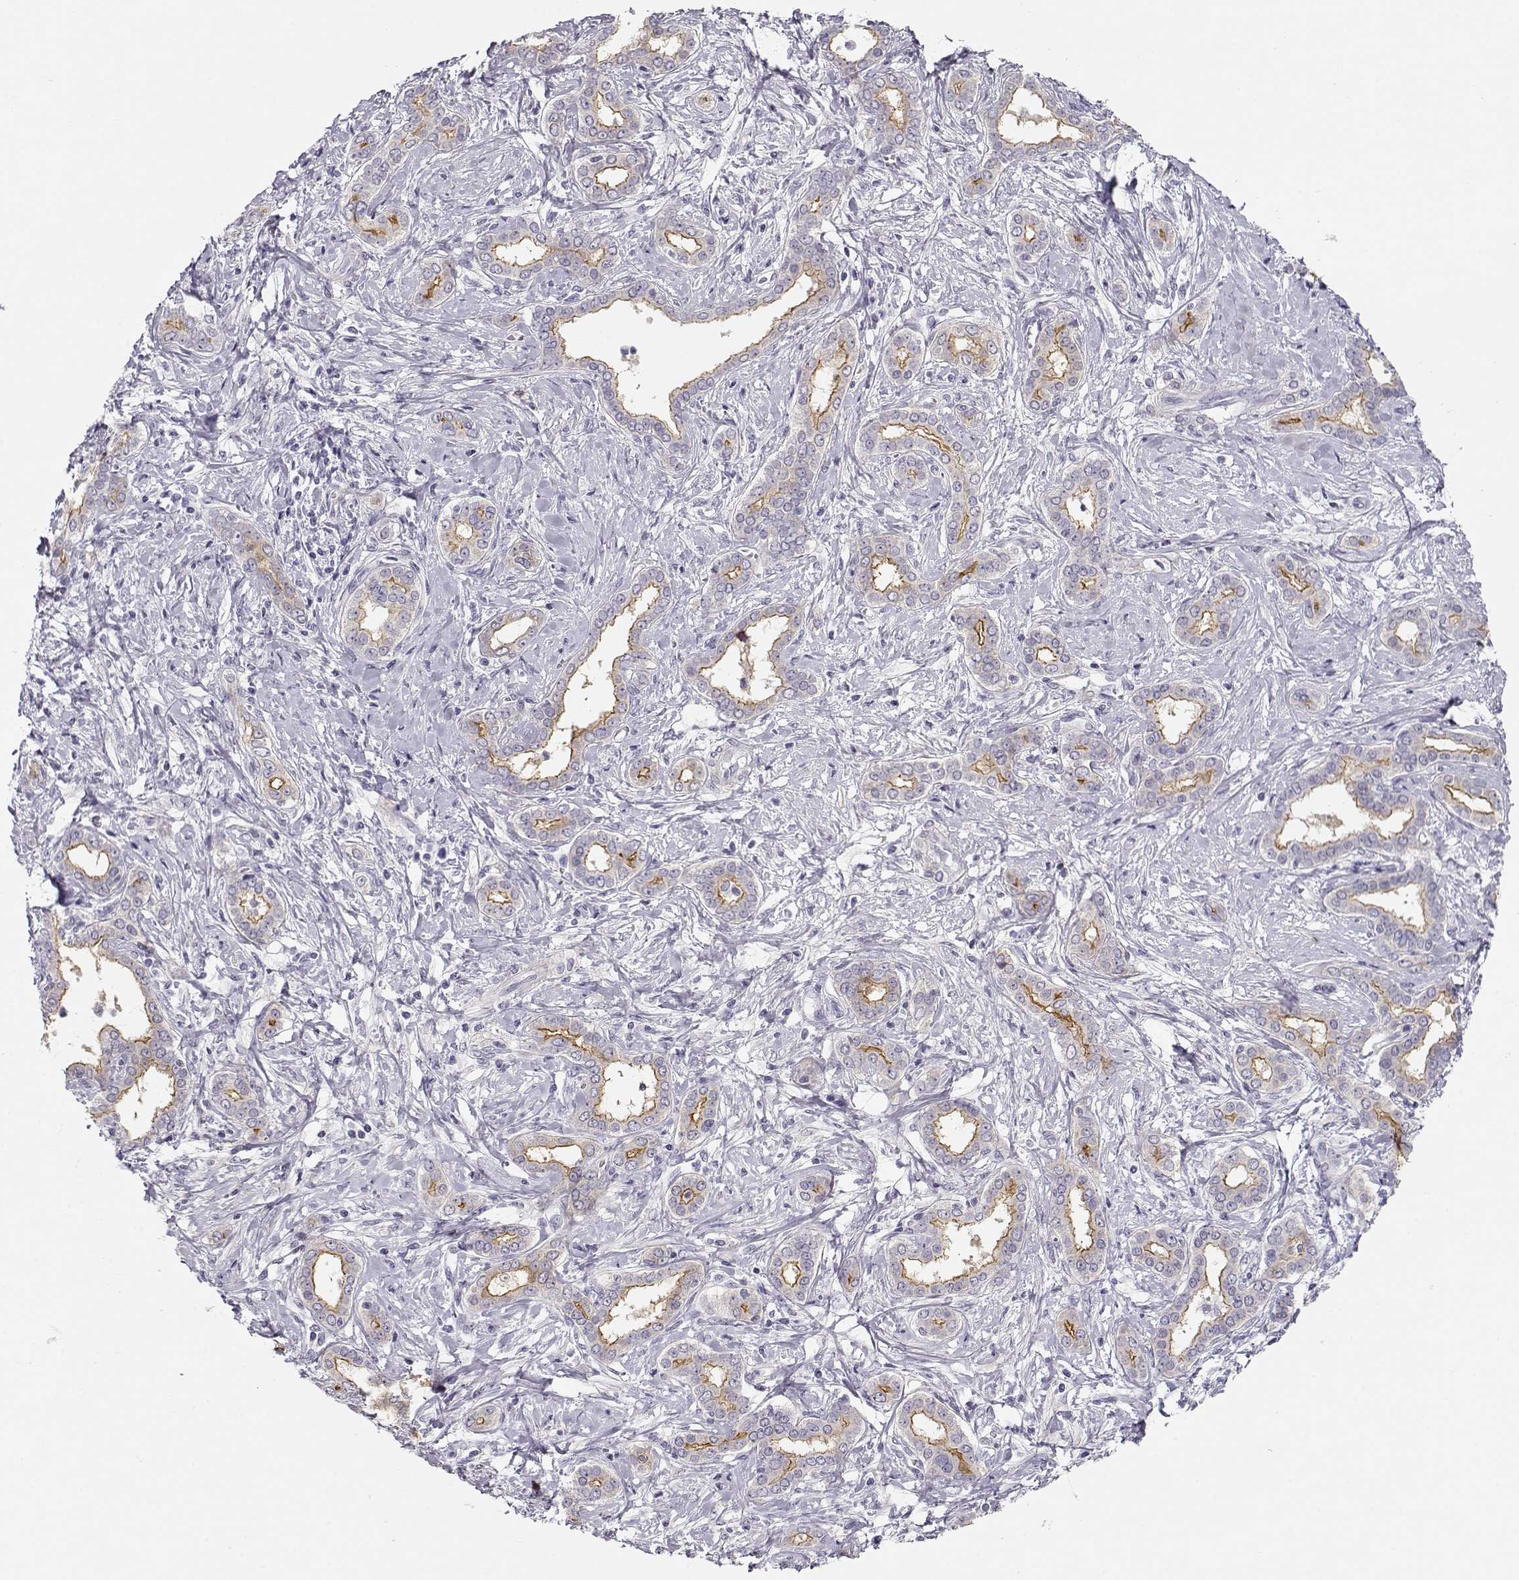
{"staining": {"intensity": "moderate", "quantity": ">75%", "location": "cytoplasmic/membranous"}, "tissue": "liver cancer", "cell_type": "Tumor cells", "image_type": "cancer", "snomed": [{"axis": "morphology", "description": "Cholangiocarcinoma"}, {"axis": "topography", "description": "Liver"}], "caption": "IHC micrograph of liver cancer (cholangiocarcinoma) stained for a protein (brown), which demonstrates medium levels of moderate cytoplasmic/membranous expression in approximately >75% of tumor cells.", "gene": "CRX", "patient": {"sex": "female", "age": 47}}